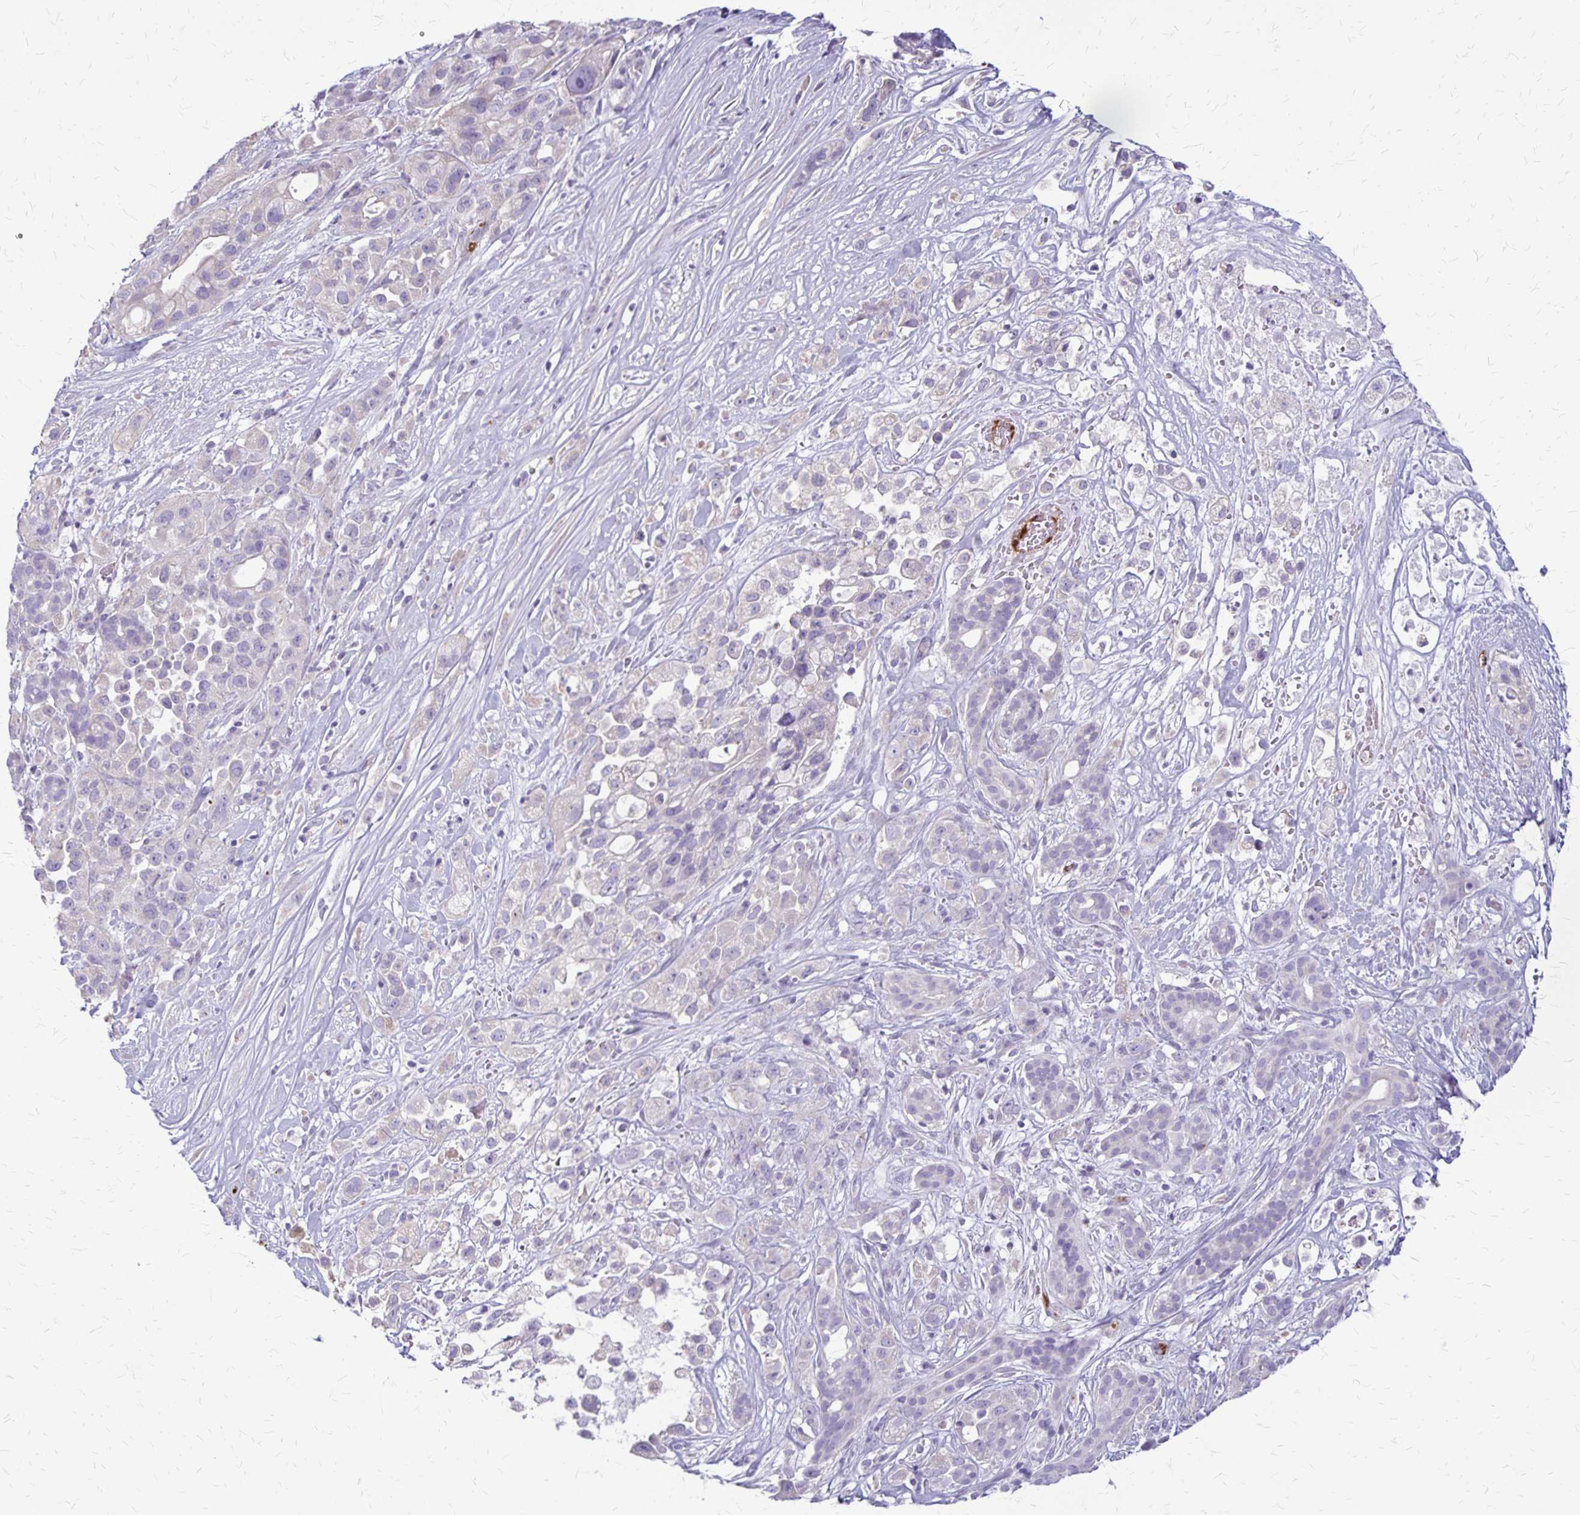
{"staining": {"intensity": "negative", "quantity": "none", "location": "none"}, "tissue": "pancreatic cancer", "cell_type": "Tumor cells", "image_type": "cancer", "snomed": [{"axis": "morphology", "description": "Adenocarcinoma, NOS"}, {"axis": "topography", "description": "Pancreas"}], "caption": "This histopathology image is of adenocarcinoma (pancreatic) stained with immunohistochemistry to label a protein in brown with the nuclei are counter-stained blue. There is no expression in tumor cells.", "gene": "GP9", "patient": {"sex": "male", "age": 44}}